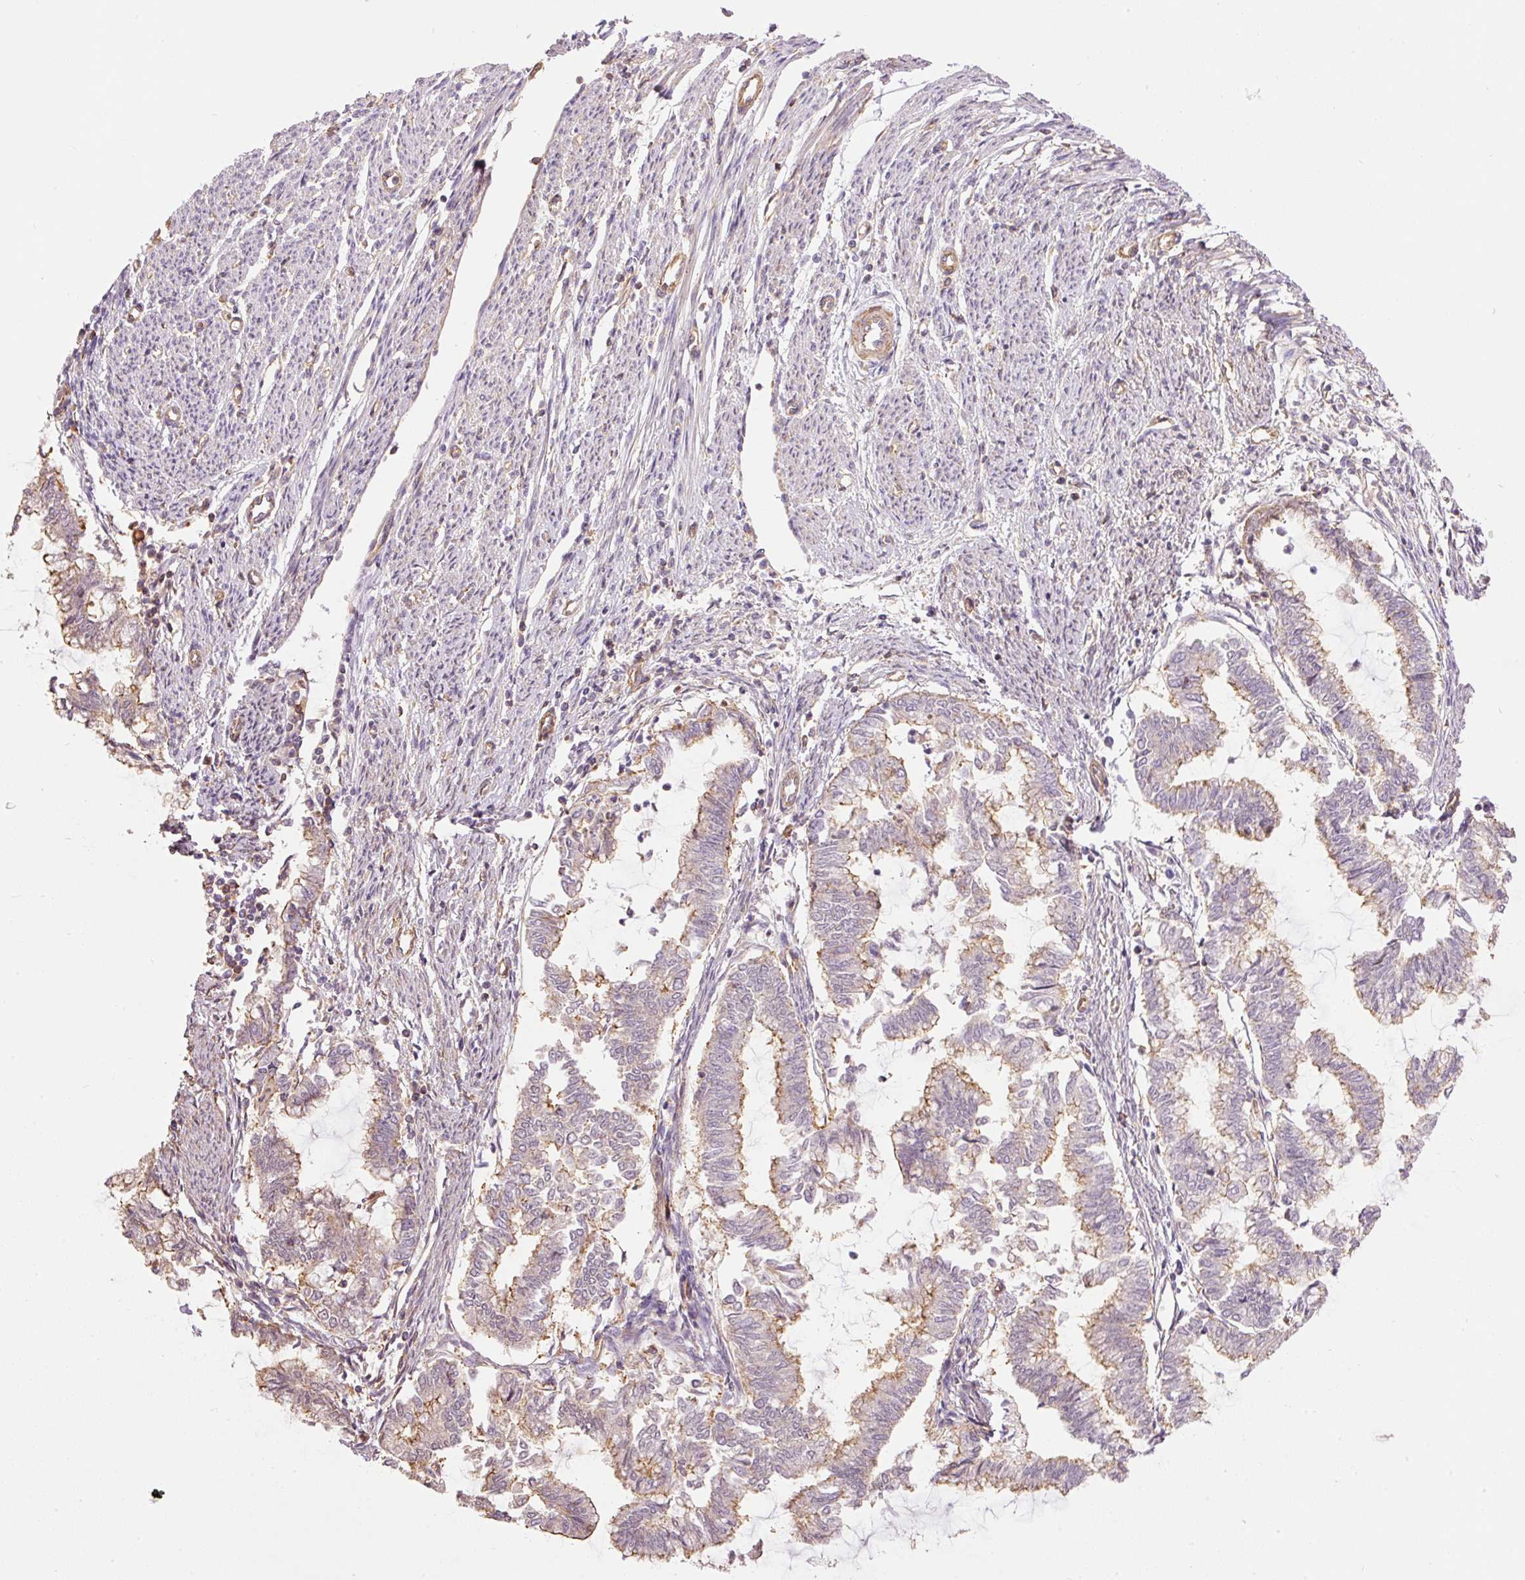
{"staining": {"intensity": "weak", "quantity": "25%-75%", "location": "cytoplasmic/membranous"}, "tissue": "endometrial cancer", "cell_type": "Tumor cells", "image_type": "cancer", "snomed": [{"axis": "morphology", "description": "Adenocarcinoma, NOS"}, {"axis": "topography", "description": "Endometrium"}], "caption": "Human endometrial adenocarcinoma stained with a brown dye shows weak cytoplasmic/membranous positive staining in approximately 25%-75% of tumor cells.", "gene": "PPP1R1B", "patient": {"sex": "female", "age": 79}}